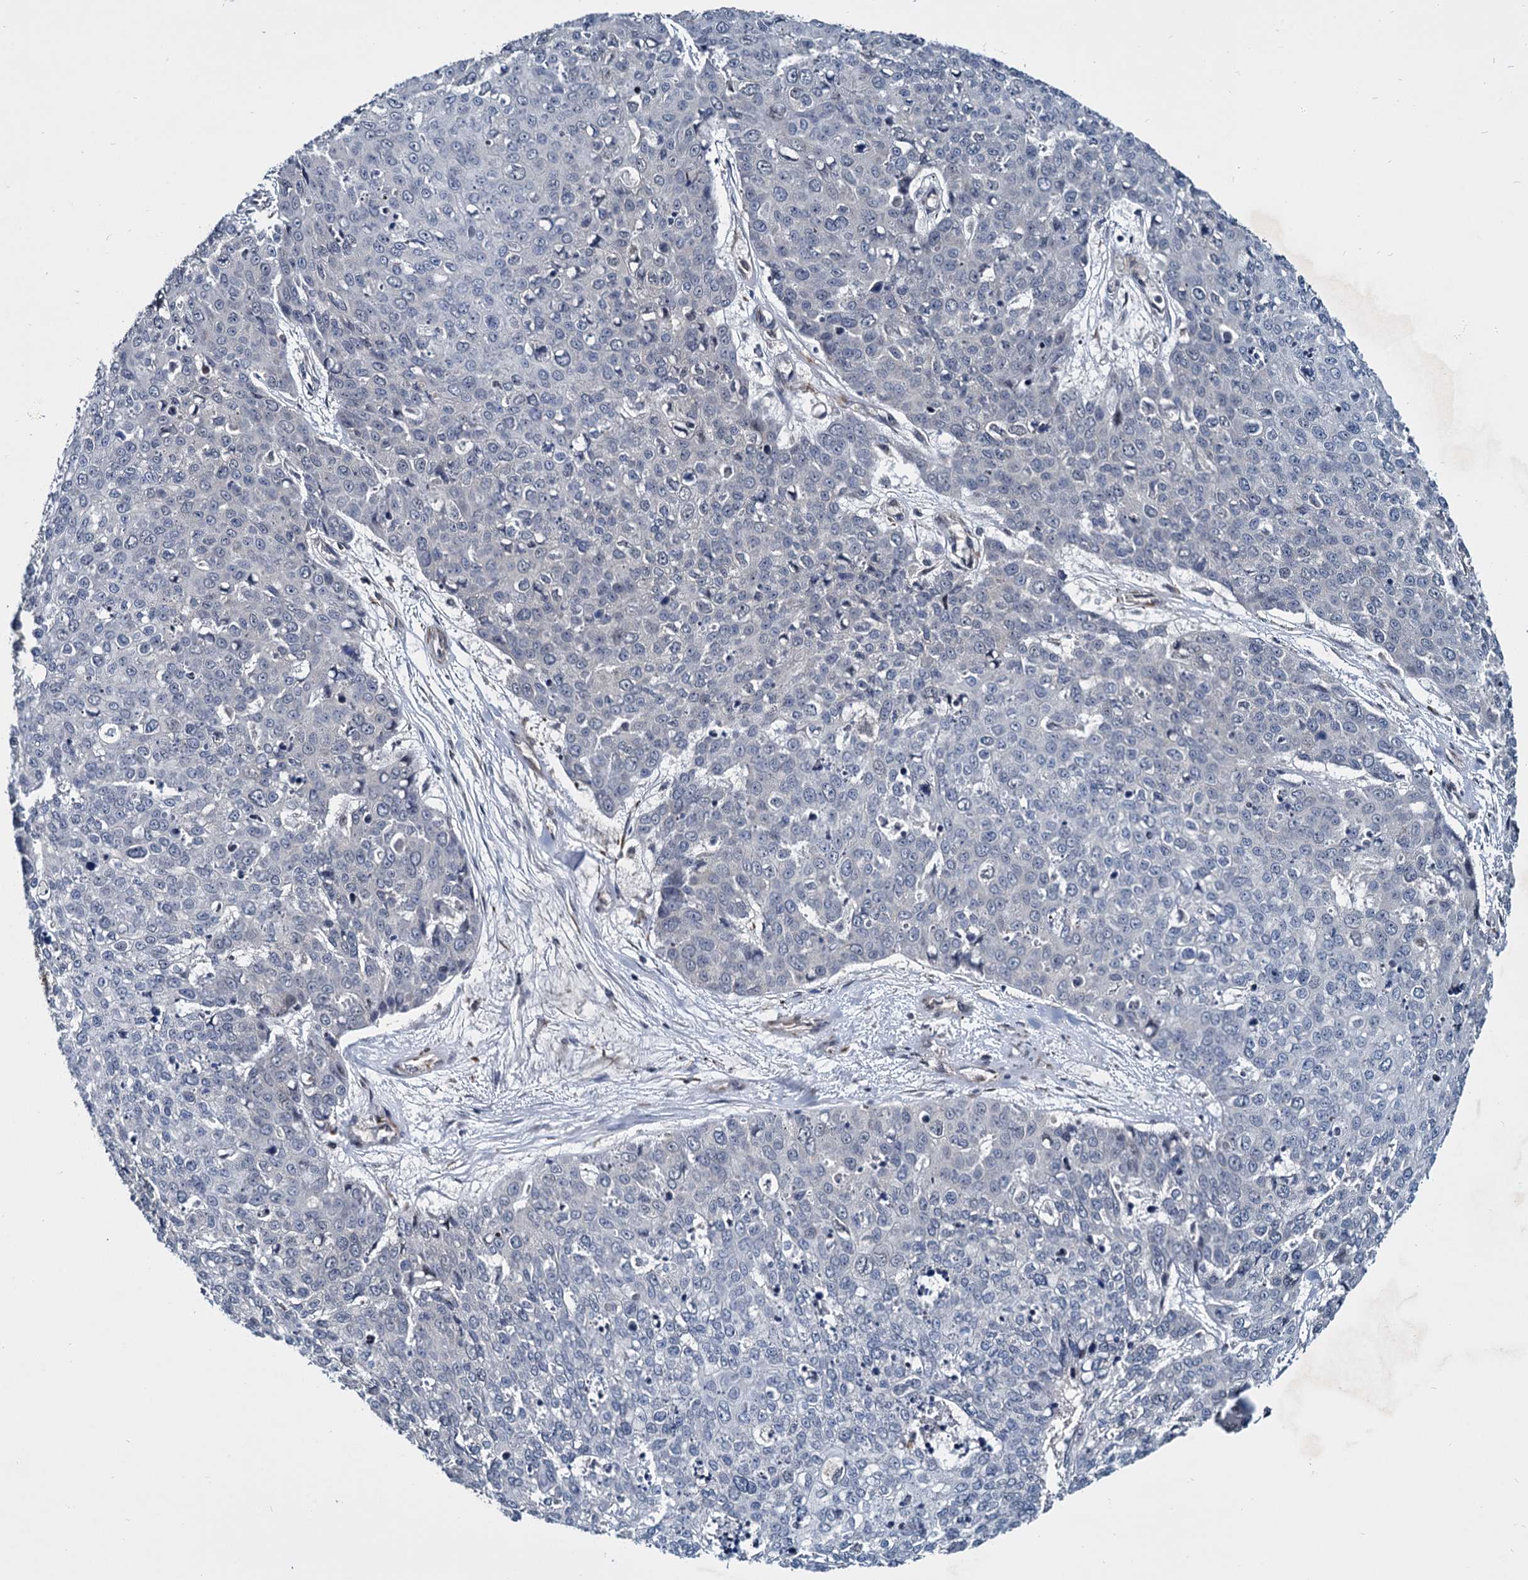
{"staining": {"intensity": "negative", "quantity": "none", "location": "none"}, "tissue": "skin cancer", "cell_type": "Tumor cells", "image_type": "cancer", "snomed": [{"axis": "morphology", "description": "Squamous cell carcinoma, NOS"}, {"axis": "topography", "description": "Skin"}], "caption": "Tumor cells show no significant protein positivity in skin cancer. (Brightfield microscopy of DAB (3,3'-diaminobenzidine) immunohistochemistry at high magnification).", "gene": "ARHGAP42", "patient": {"sex": "male", "age": 71}}